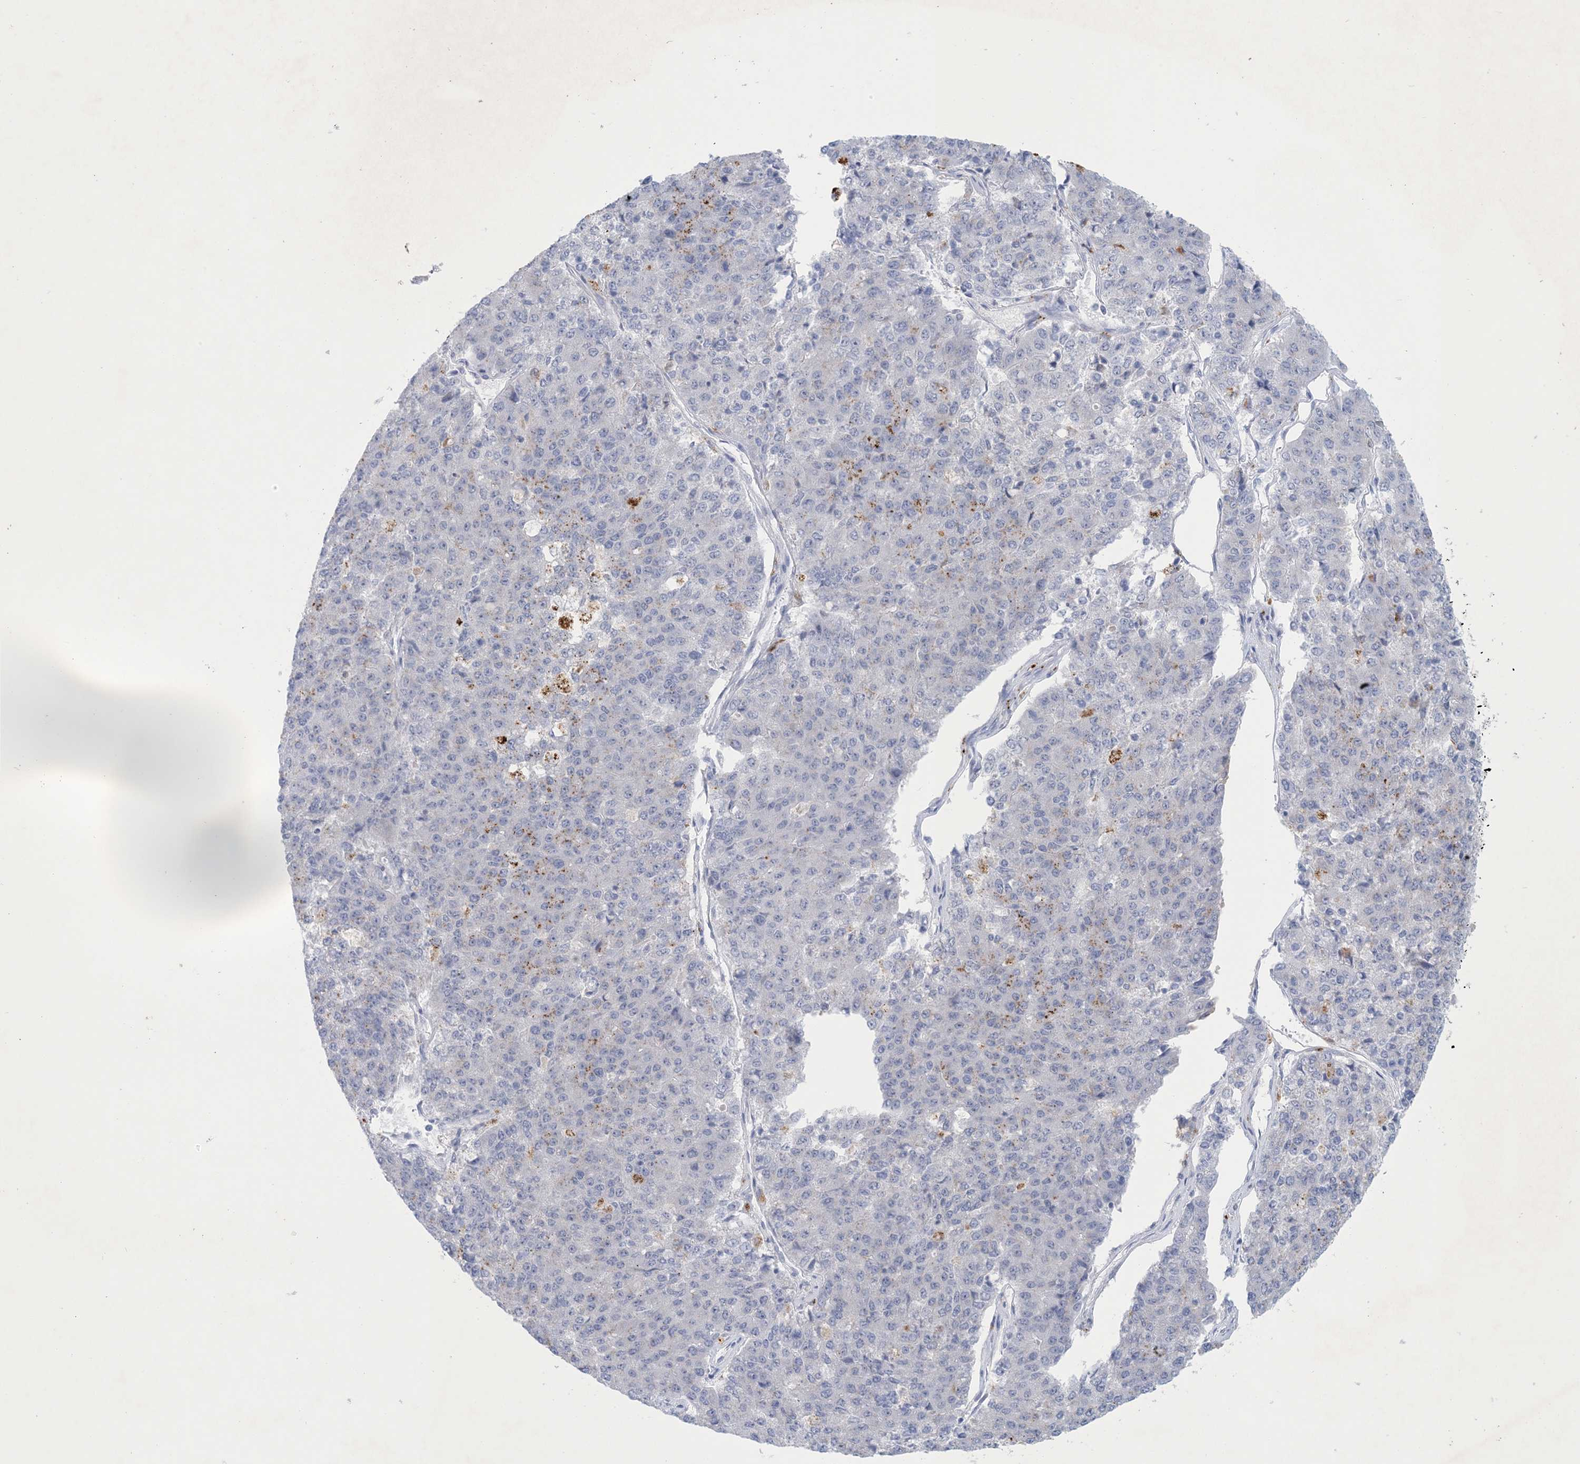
{"staining": {"intensity": "moderate", "quantity": "<25%", "location": "cytoplasmic/membranous"}, "tissue": "pancreatic cancer", "cell_type": "Tumor cells", "image_type": "cancer", "snomed": [{"axis": "morphology", "description": "Adenocarcinoma, NOS"}, {"axis": "topography", "description": "Pancreas"}], "caption": "Moderate cytoplasmic/membranous positivity for a protein is seen in approximately <25% of tumor cells of pancreatic adenocarcinoma using immunohistochemistry.", "gene": "GABRG1", "patient": {"sex": "male", "age": 50}}